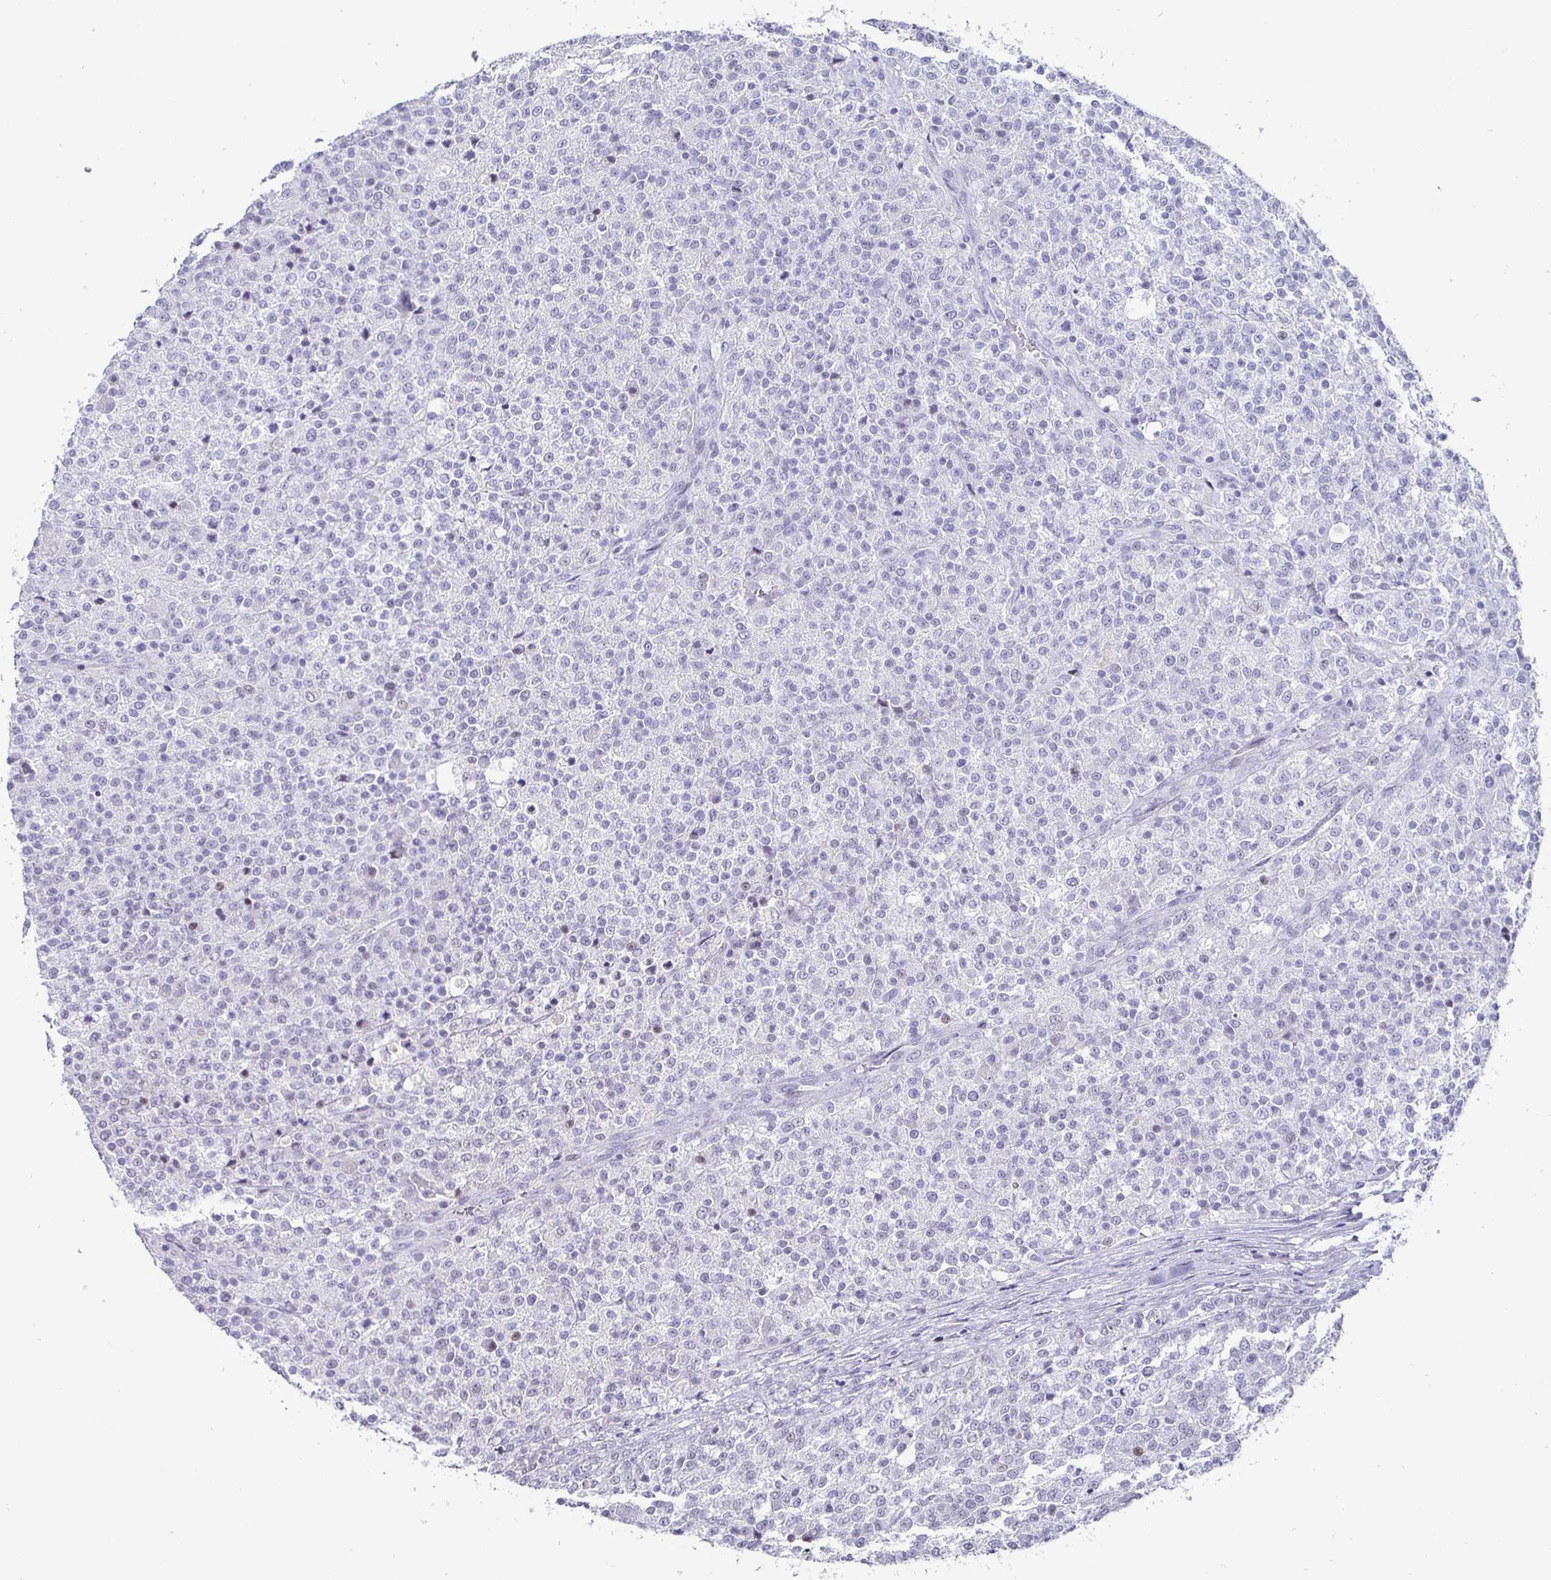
{"staining": {"intensity": "negative", "quantity": "none", "location": "none"}, "tissue": "testis cancer", "cell_type": "Tumor cells", "image_type": "cancer", "snomed": [{"axis": "morphology", "description": "Seminoma, NOS"}, {"axis": "topography", "description": "Testis"}], "caption": "Immunohistochemical staining of testis cancer displays no significant expression in tumor cells.", "gene": "OOSP2", "patient": {"sex": "male", "age": 59}}